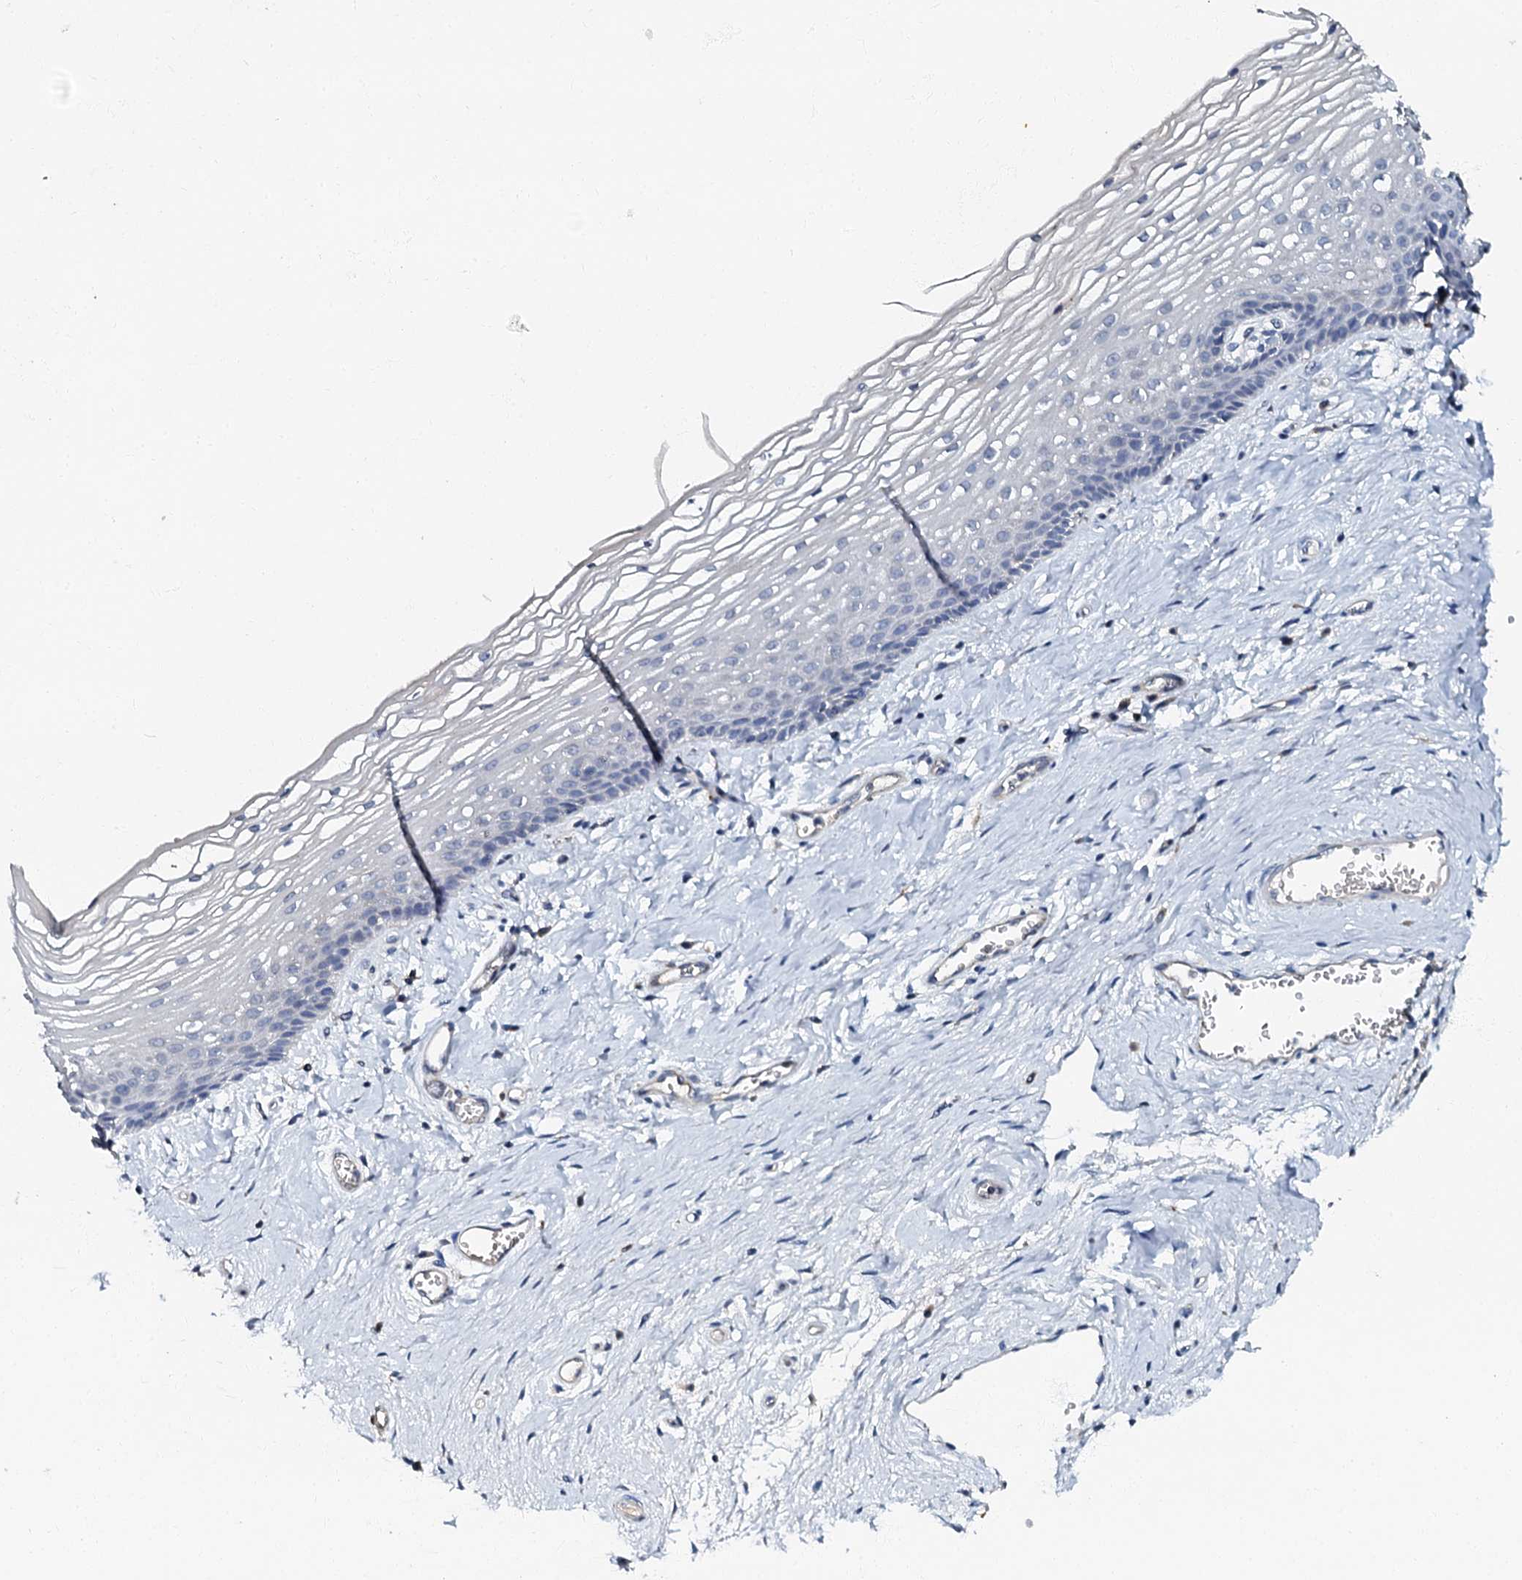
{"staining": {"intensity": "negative", "quantity": "none", "location": "none"}, "tissue": "vagina", "cell_type": "Squamous epithelial cells", "image_type": "normal", "snomed": [{"axis": "morphology", "description": "Normal tissue, NOS"}, {"axis": "topography", "description": "Vagina"}], "caption": "Immunohistochemistry (IHC) image of benign human vagina stained for a protein (brown), which displays no staining in squamous epithelial cells. The staining was performed using DAB (3,3'-diaminobenzidine) to visualize the protein expression in brown, while the nuclei were stained in blue with hematoxylin (Magnification: 20x).", "gene": "OLAH", "patient": {"sex": "female", "age": 46}}